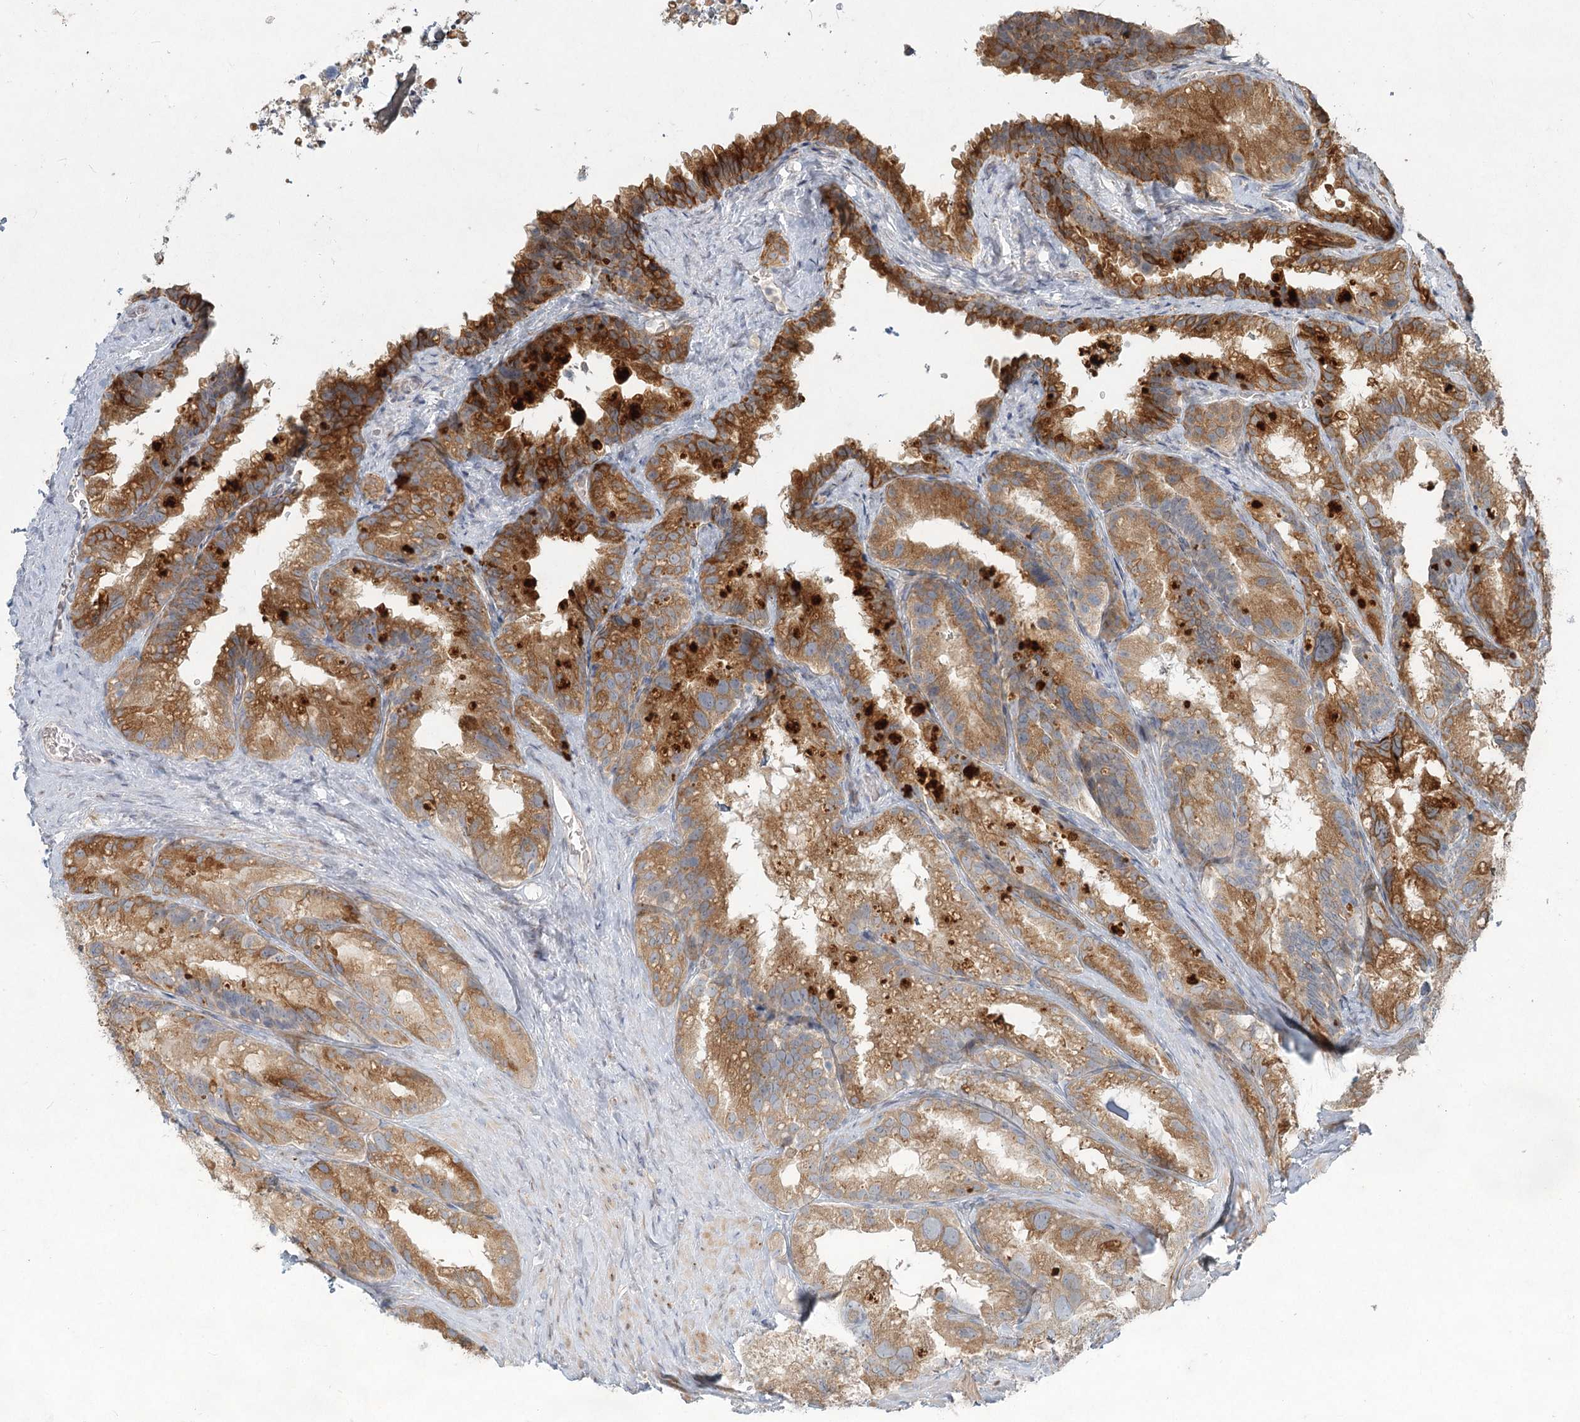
{"staining": {"intensity": "moderate", "quantity": ">75%", "location": "cytoplasmic/membranous"}, "tissue": "seminal vesicle", "cell_type": "Glandular cells", "image_type": "normal", "snomed": [{"axis": "morphology", "description": "Normal tissue, NOS"}, {"axis": "topography", "description": "Seminal veicle"}], "caption": "Immunohistochemistry (DAB) staining of unremarkable human seminal vesicle shows moderate cytoplasmic/membranous protein positivity in about >75% of glandular cells.", "gene": "LRP2BP", "patient": {"sex": "male", "age": 60}}